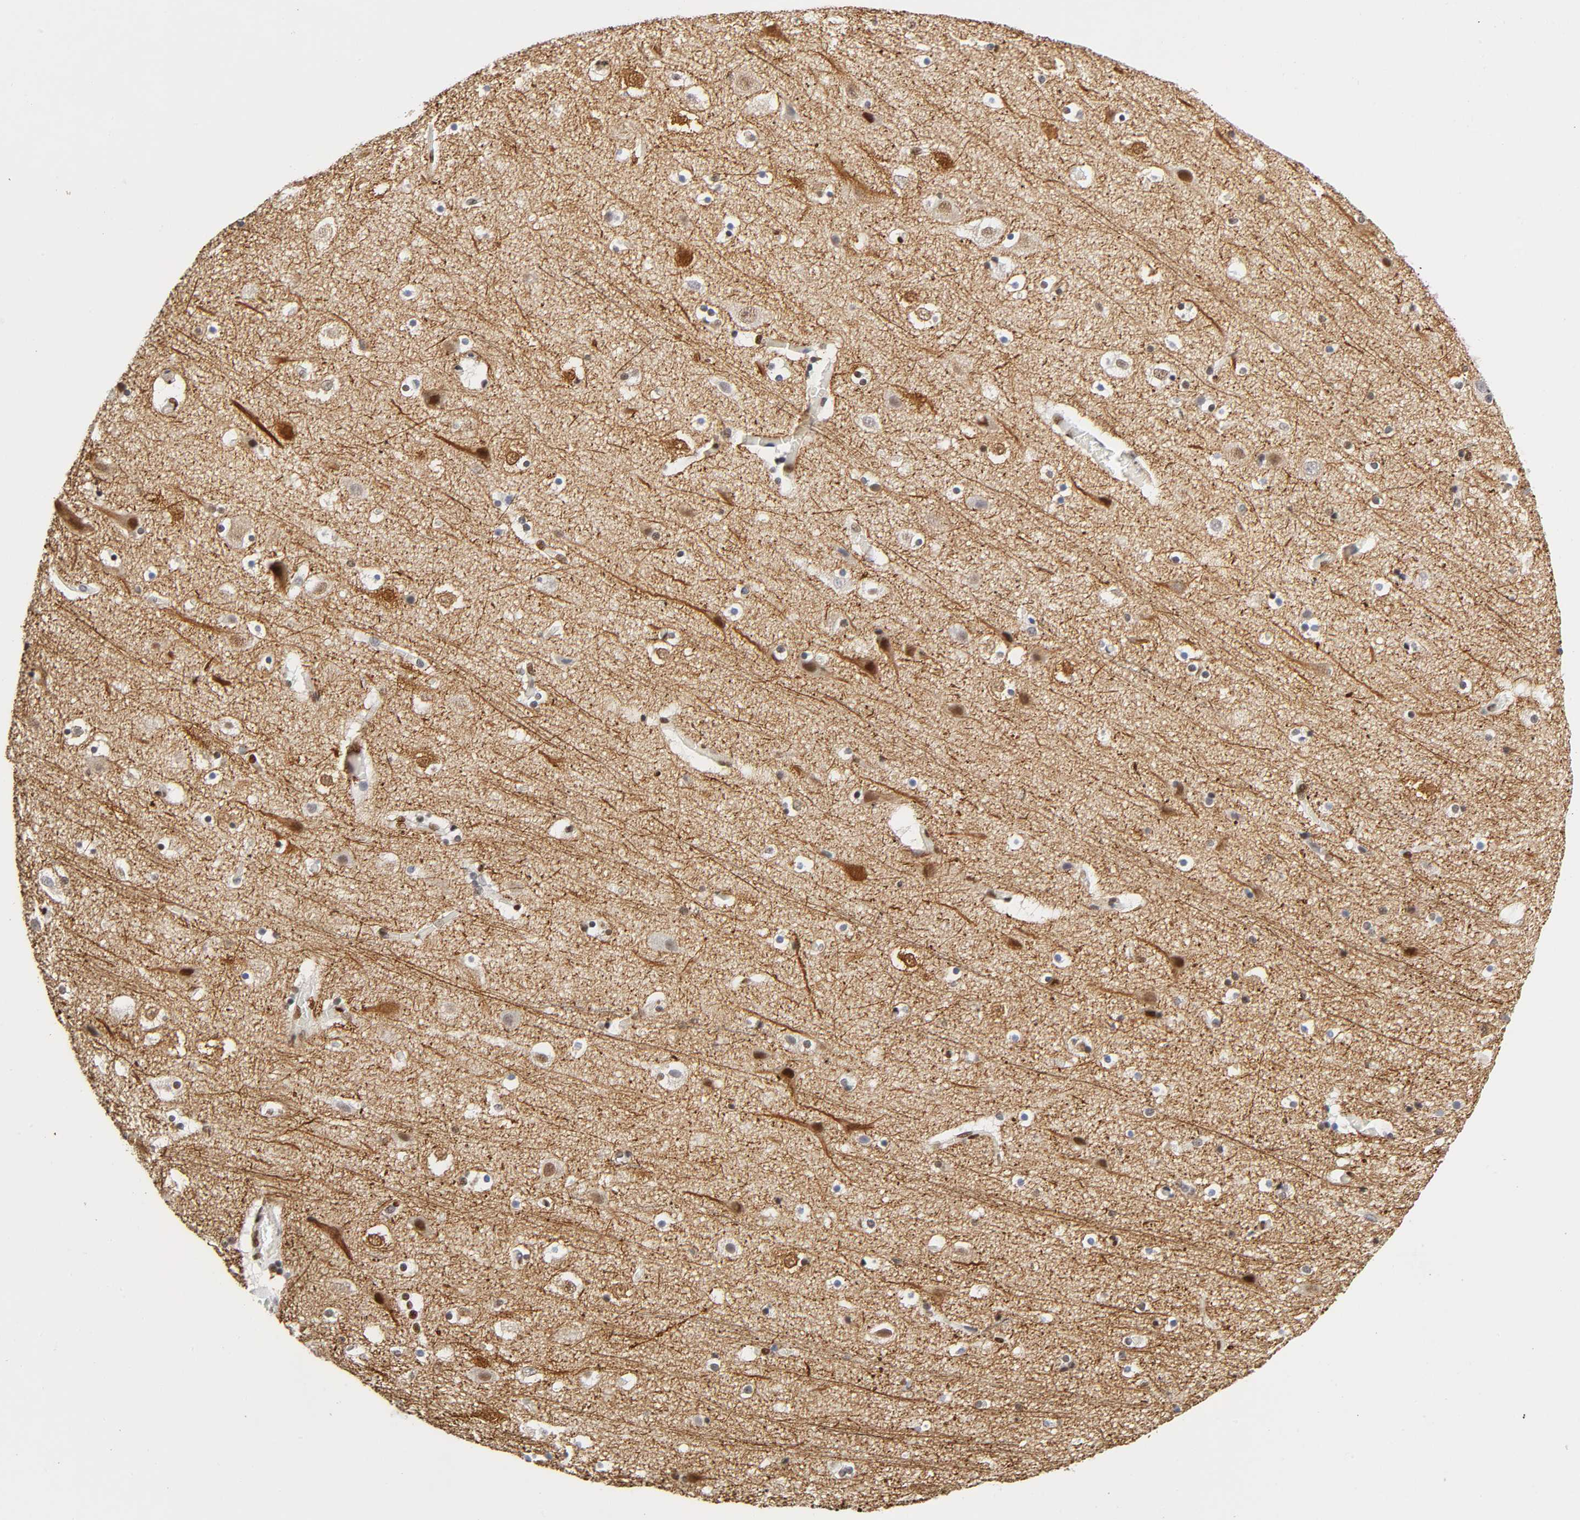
{"staining": {"intensity": "negative", "quantity": "none", "location": "none"}, "tissue": "cerebral cortex", "cell_type": "Endothelial cells", "image_type": "normal", "snomed": [{"axis": "morphology", "description": "Normal tissue, NOS"}, {"axis": "topography", "description": "Cerebral cortex"}], "caption": "This is an immunohistochemistry (IHC) image of normal human cerebral cortex. There is no positivity in endothelial cells.", "gene": "NR3C1", "patient": {"sex": "male", "age": 45}}